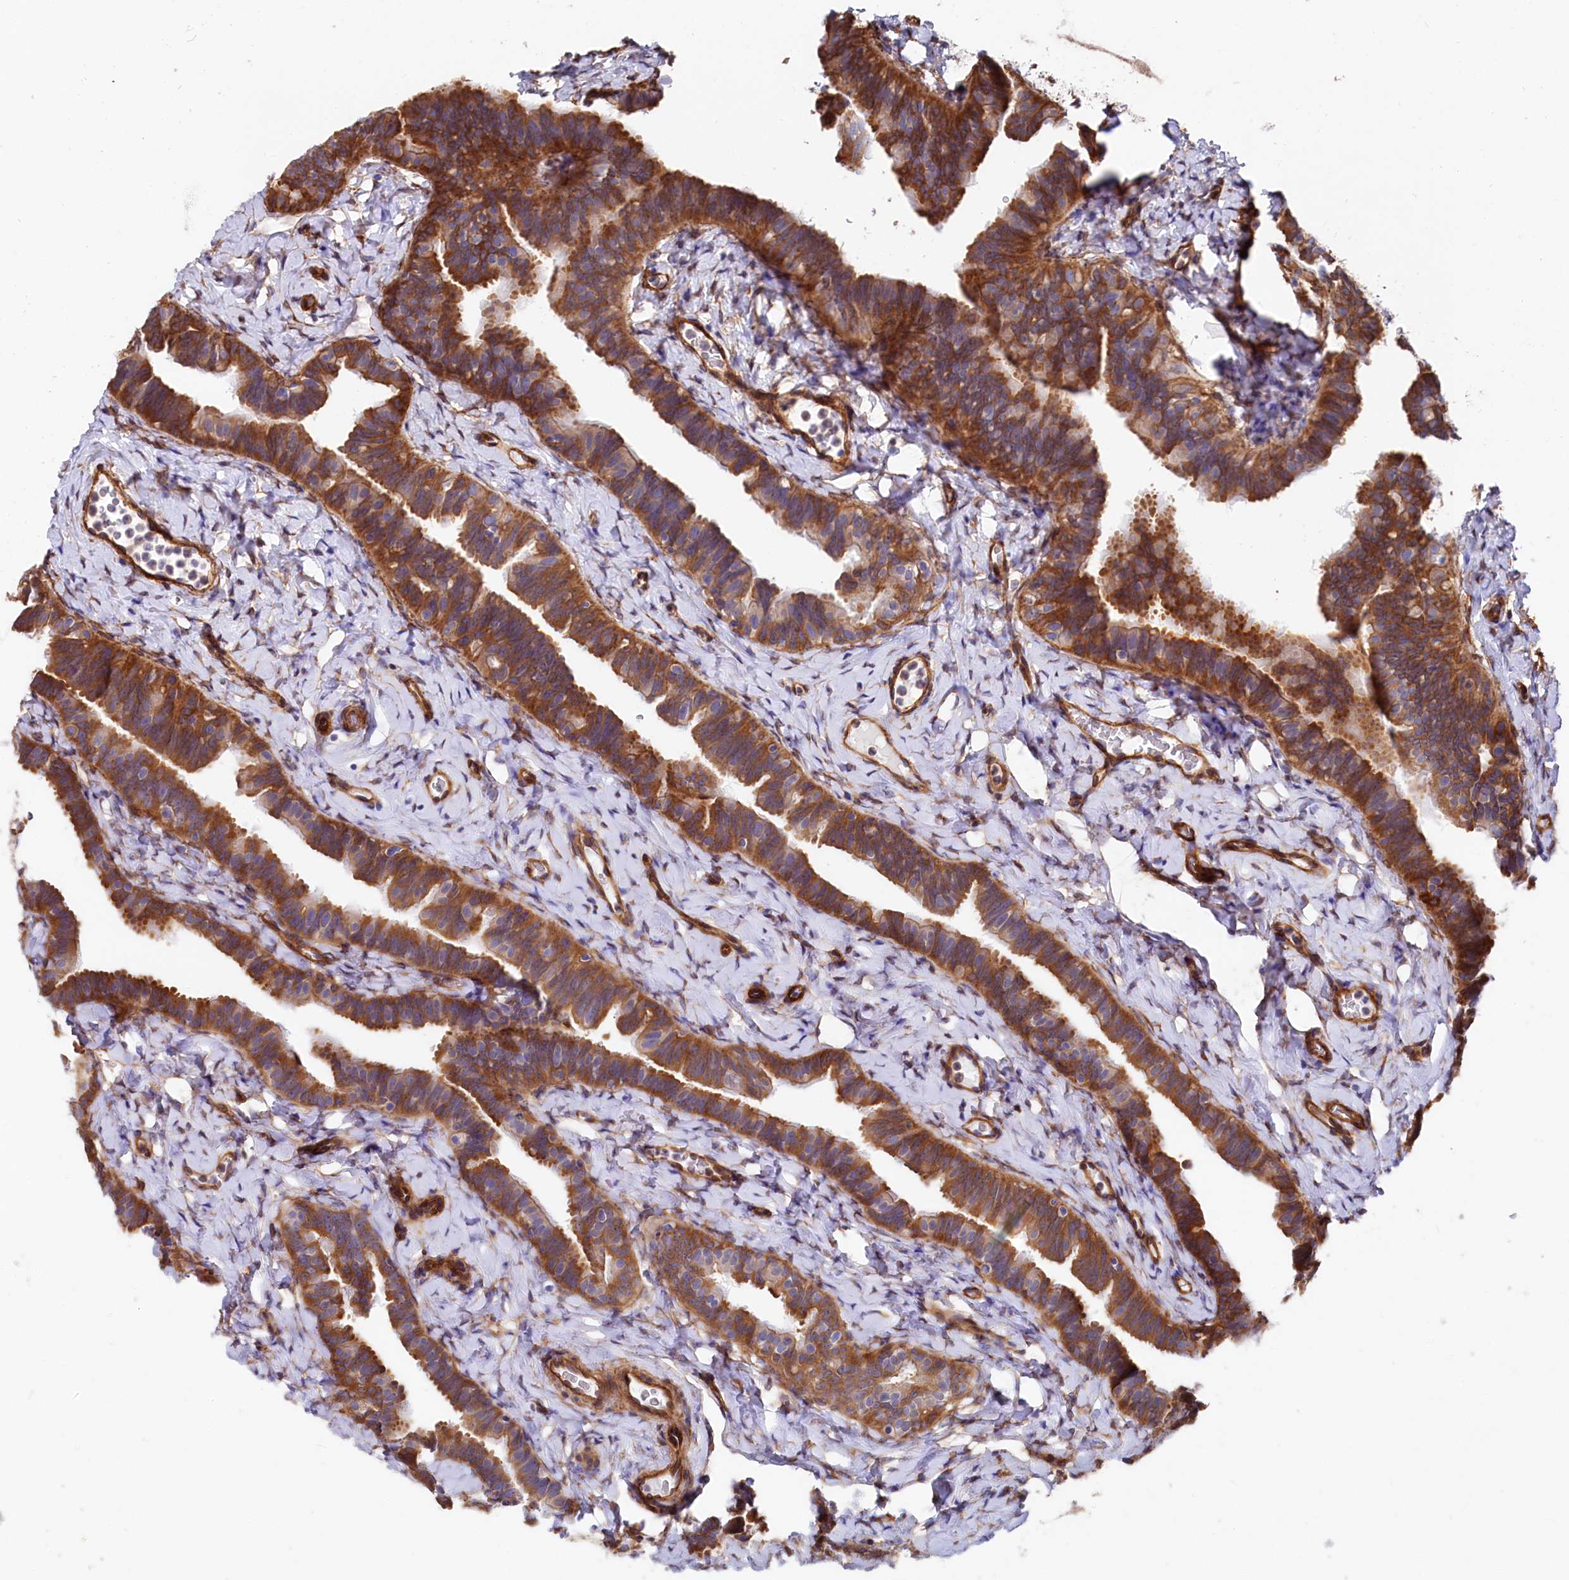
{"staining": {"intensity": "strong", "quantity": ">75%", "location": "cytoplasmic/membranous"}, "tissue": "fallopian tube", "cell_type": "Glandular cells", "image_type": "normal", "snomed": [{"axis": "morphology", "description": "Normal tissue, NOS"}, {"axis": "topography", "description": "Fallopian tube"}], "caption": "About >75% of glandular cells in unremarkable human fallopian tube reveal strong cytoplasmic/membranous protein staining as visualized by brown immunohistochemical staining.", "gene": "TNKS1BP1", "patient": {"sex": "female", "age": 65}}